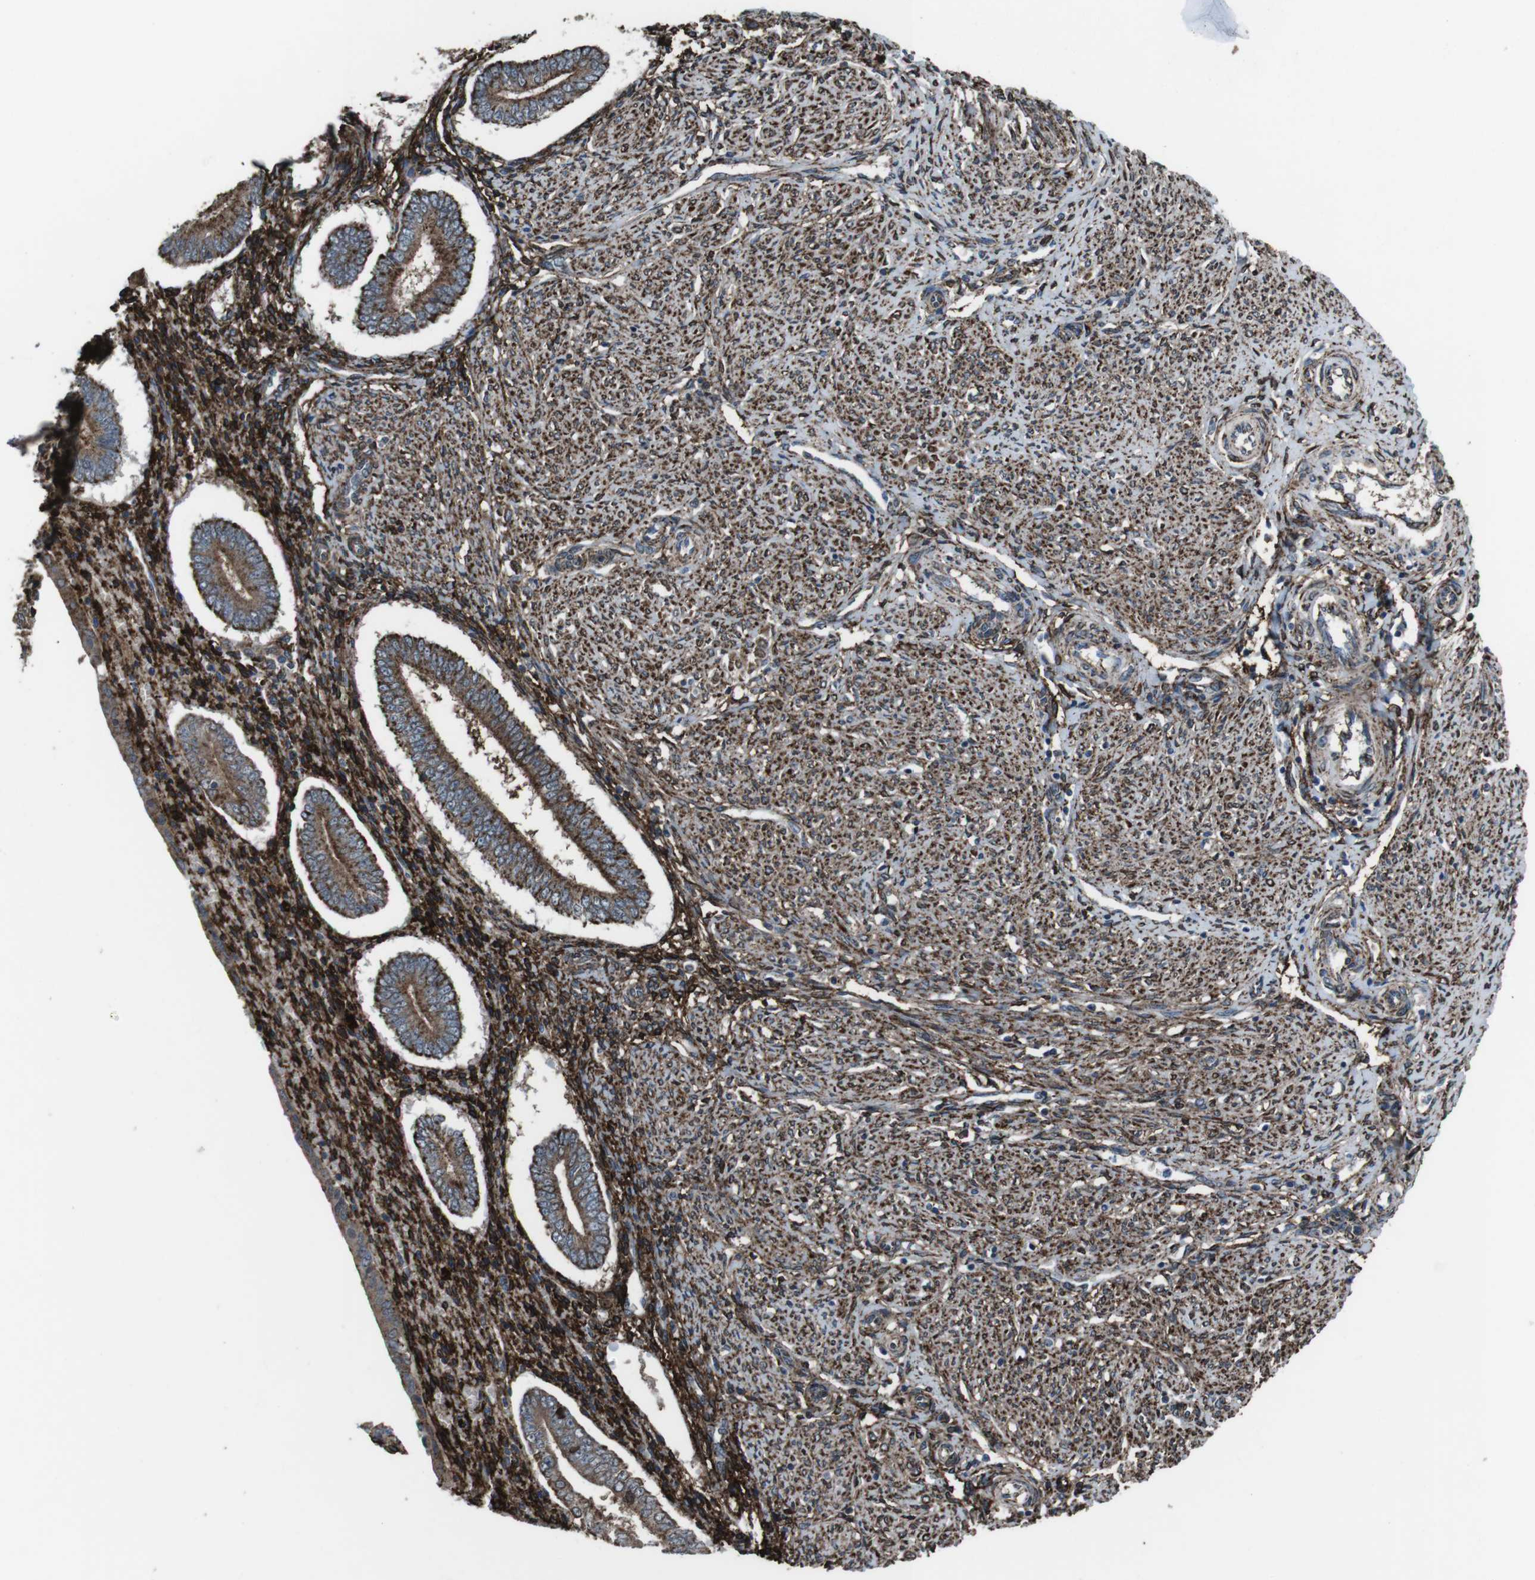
{"staining": {"intensity": "moderate", "quantity": ">75%", "location": "cytoplasmic/membranous"}, "tissue": "endometrium", "cell_type": "Cells in endometrial stroma", "image_type": "normal", "snomed": [{"axis": "morphology", "description": "Normal tissue, NOS"}, {"axis": "topography", "description": "Endometrium"}], "caption": "An image showing moderate cytoplasmic/membranous positivity in approximately >75% of cells in endometrial stroma in unremarkable endometrium, as visualized by brown immunohistochemical staining.", "gene": "GDF10", "patient": {"sex": "female", "age": 42}}